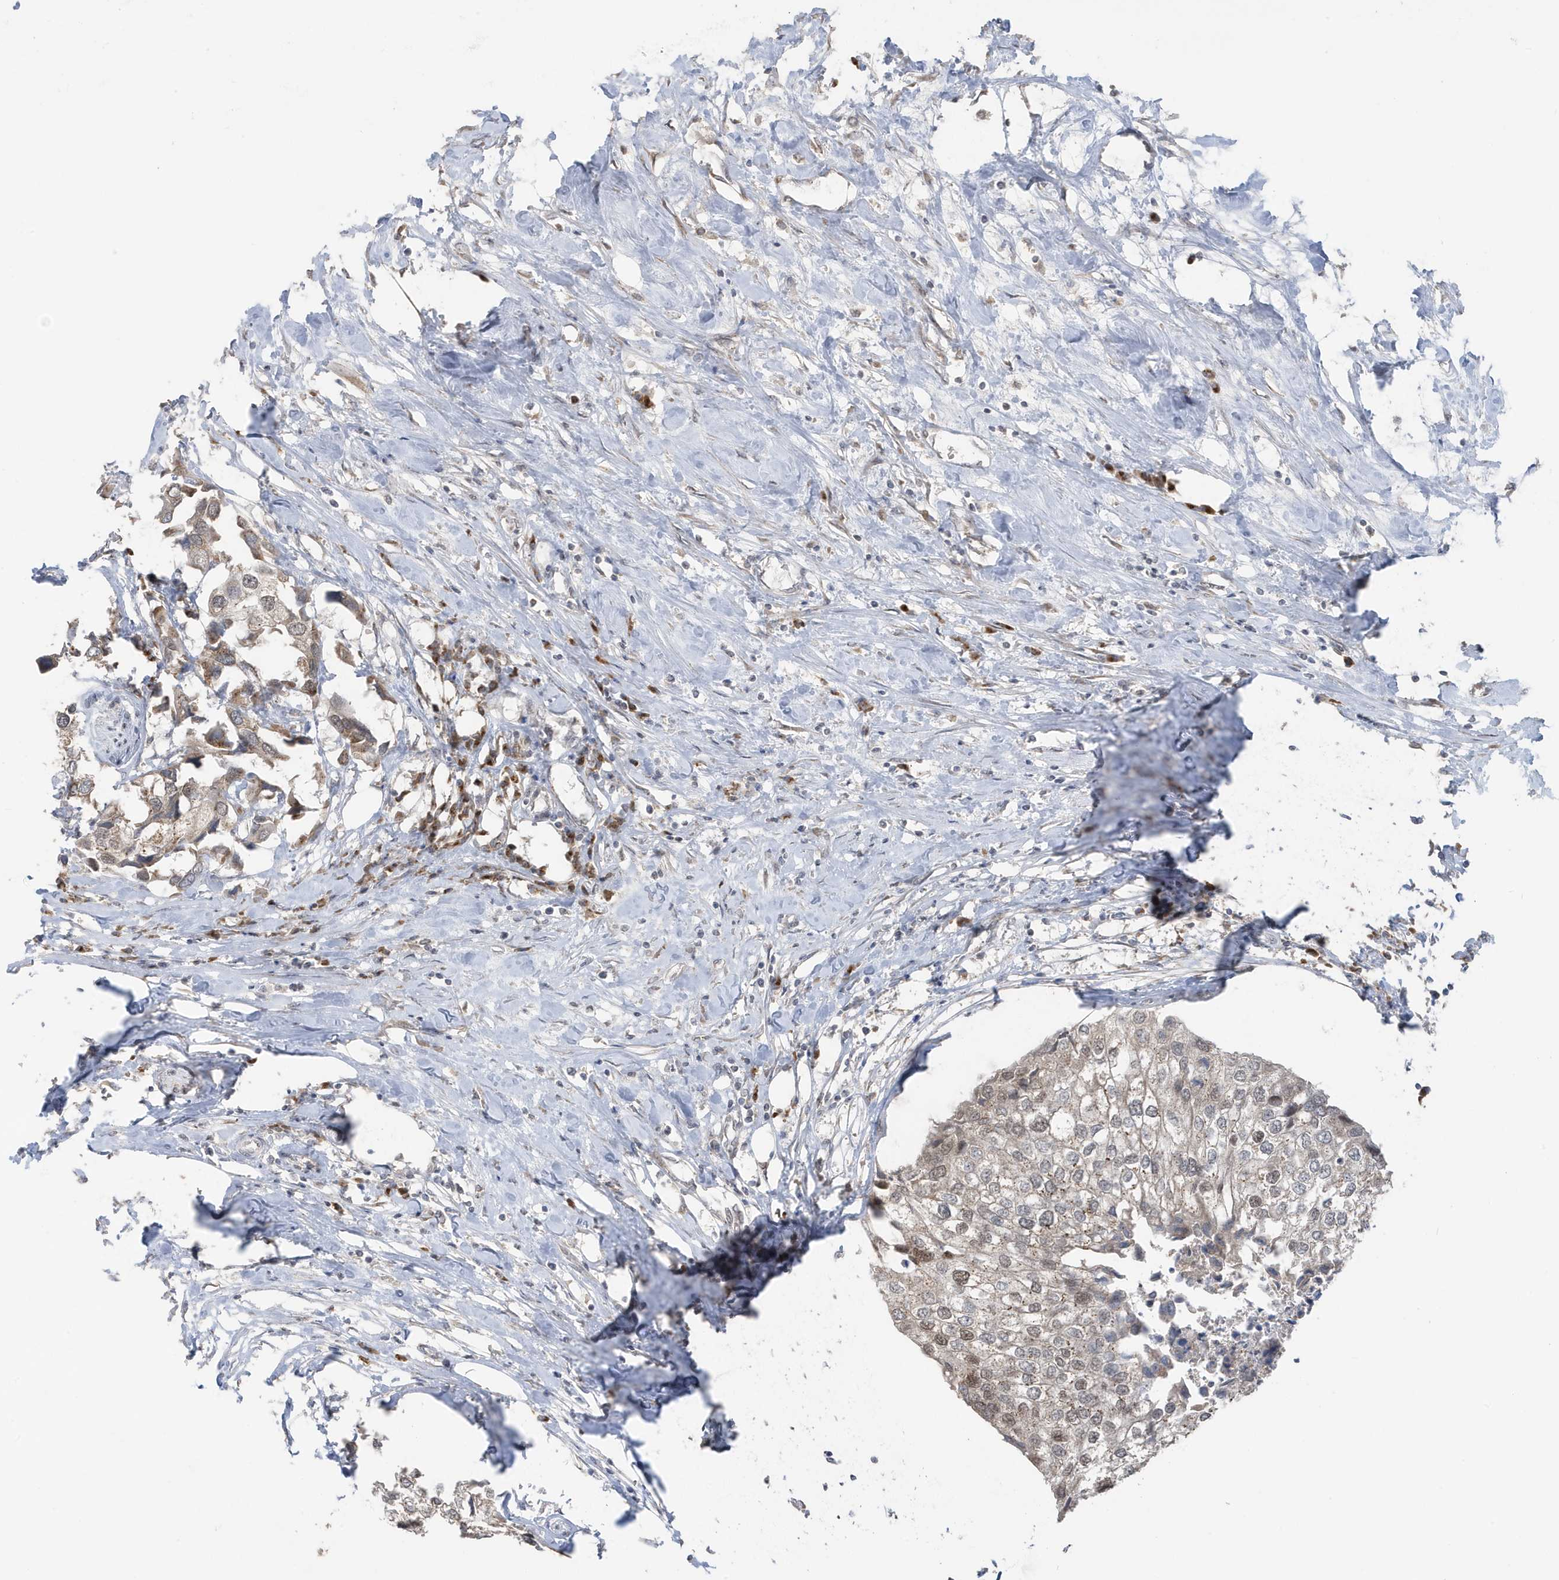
{"staining": {"intensity": "weak", "quantity": "<25%", "location": "cytoplasmic/membranous,nuclear"}, "tissue": "urothelial cancer", "cell_type": "Tumor cells", "image_type": "cancer", "snomed": [{"axis": "morphology", "description": "Urothelial carcinoma, High grade"}, {"axis": "topography", "description": "Urinary bladder"}], "caption": "There is no significant expression in tumor cells of urothelial cancer.", "gene": "RER1", "patient": {"sex": "male", "age": 64}}